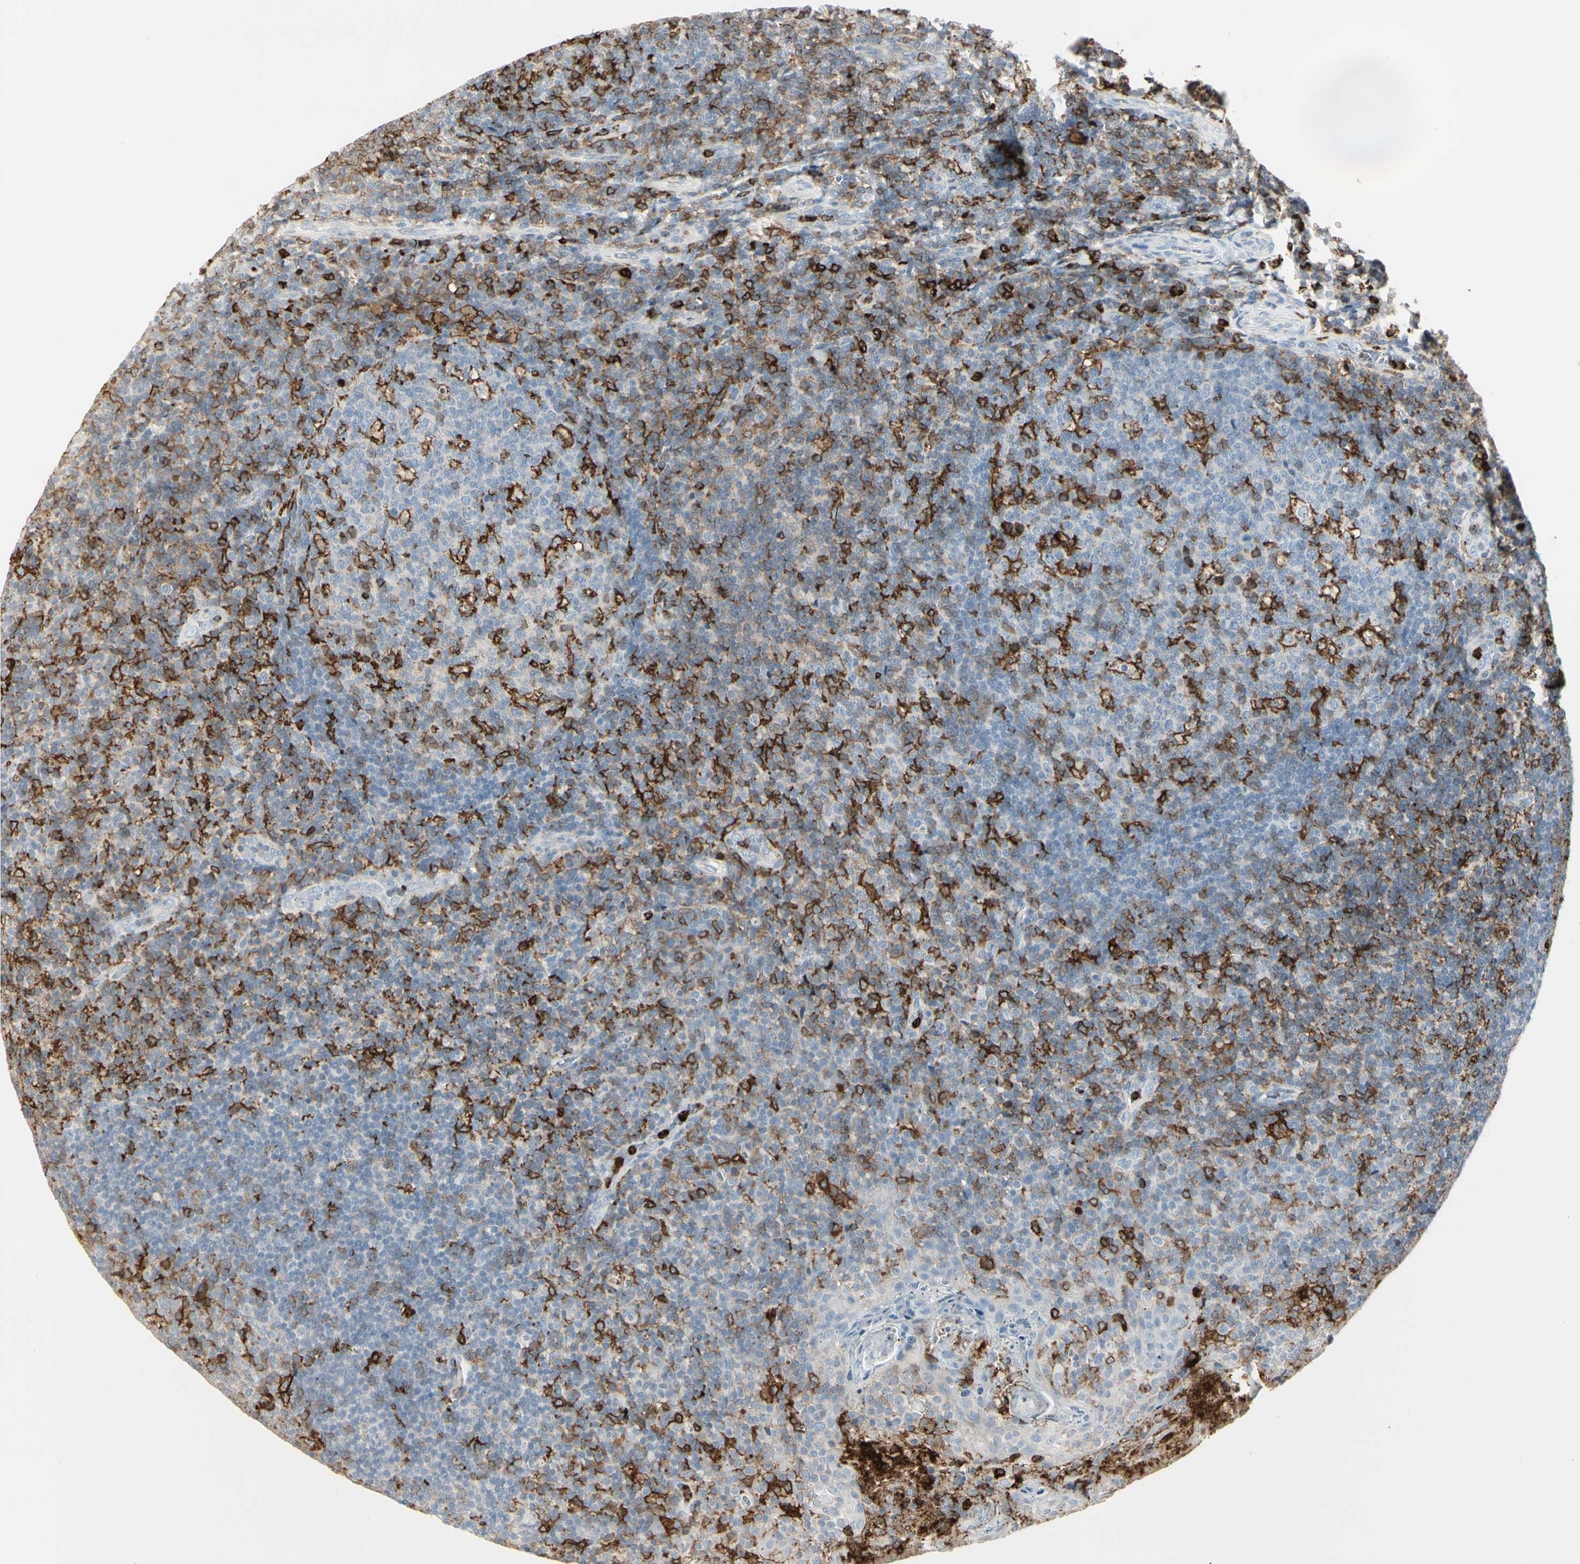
{"staining": {"intensity": "moderate", "quantity": "<25%", "location": "cytoplasmic/membranous"}, "tissue": "tonsil", "cell_type": "Germinal center cells", "image_type": "normal", "snomed": [{"axis": "morphology", "description": "Normal tissue, NOS"}, {"axis": "topography", "description": "Tonsil"}], "caption": "A brown stain shows moderate cytoplasmic/membranous expression of a protein in germinal center cells of unremarkable tonsil. The staining was performed using DAB (3,3'-diaminobenzidine) to visualize the protein expression in brown, while the nuclei were stained in blue with hematoxylin (Magnification: 20x).", "gene": "ITGB2", "patient": {"sex": "male", "age": 17}}